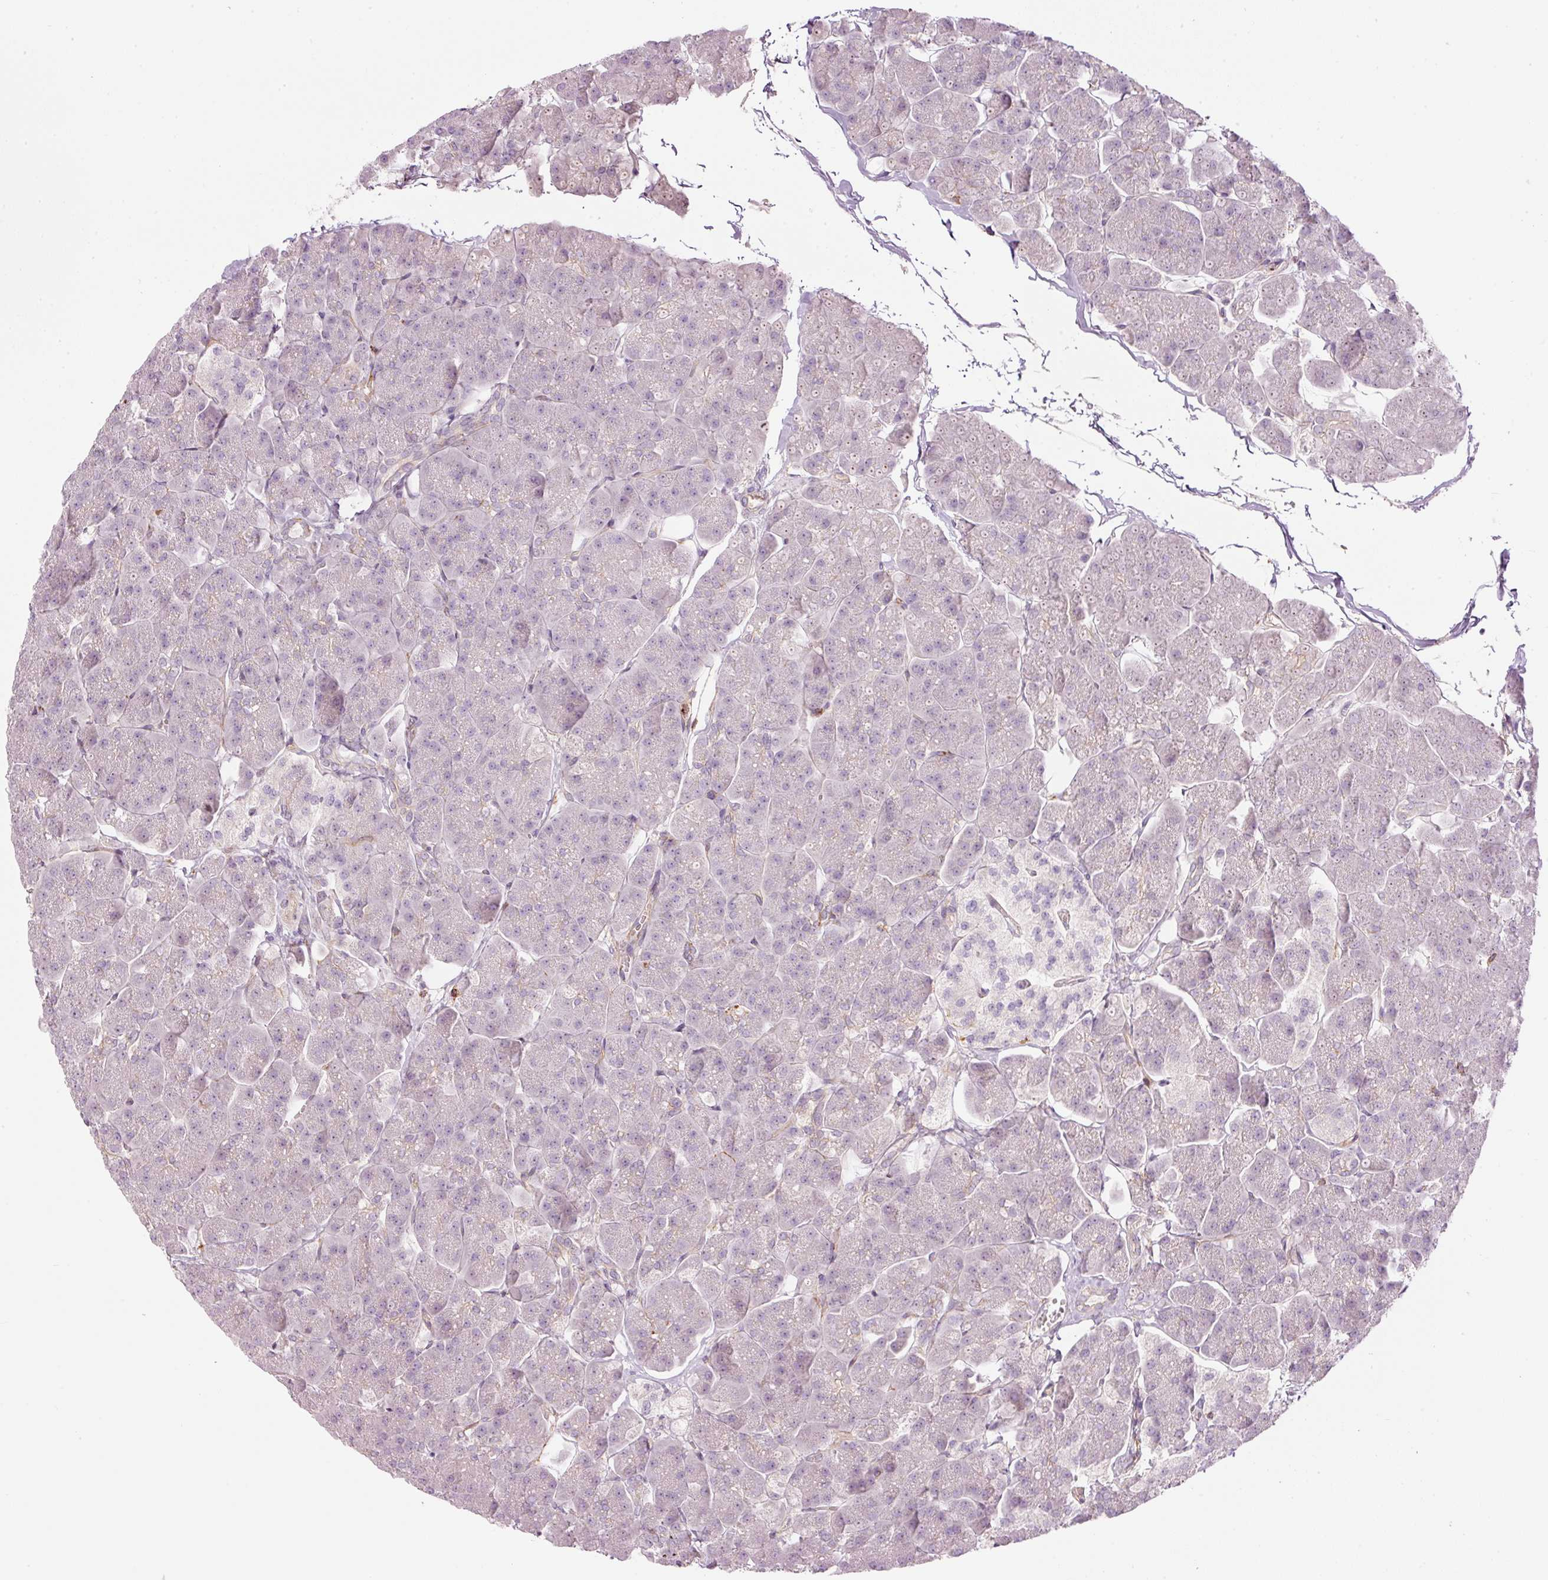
{"staining": {"intensity": "negative", "quantity": "none", "location": "none"}, "tissue": "pancreas", "cell_type": "Exocrine glandular cells", "image_type": "normal", "snomed": [{"axis": "morphology", "description": "Normal tissue, NOS"}, {"axis": "topography", "description": "Pancreas"}, {"axis": "topography", "description": "Peripheral nerve tissue"}], "caption": "Immunohistochemistry (IHC) histopathology image of normal pancreas: pancreas stained with DAB shows no significant protein positivity in exocrine glandular cells.", "gene": "SIPA1", "patient": {"sex": "male", "age": 54}}